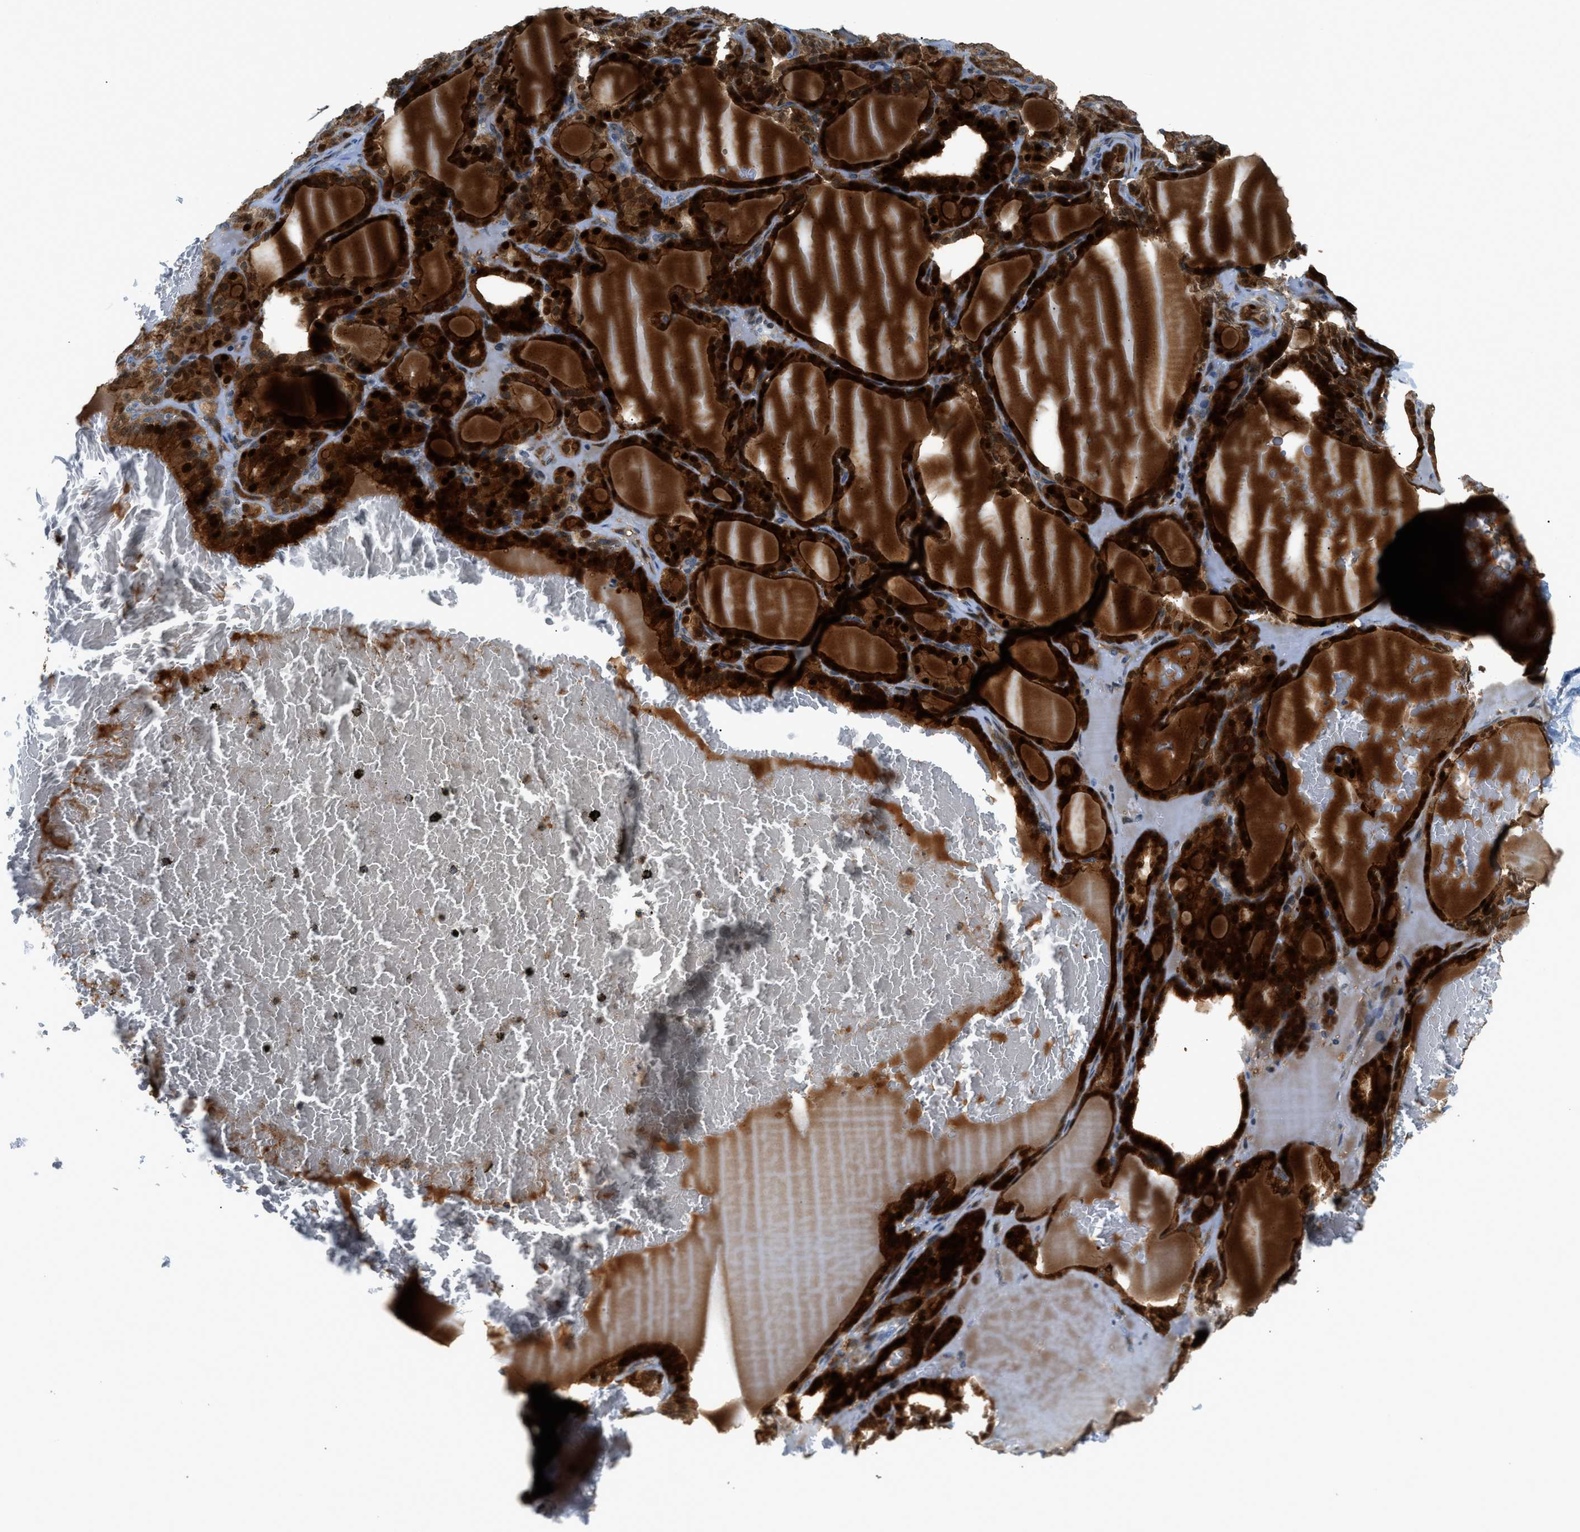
{"staining": {"intensity": "strong", "quantity": ">75%", "location": "cytoplasmic/membranous,nuclear"}, "tissue": "thyroid gland", "cell_type": "Glandular cells", "image_type": "normal", "snomed": [{"axis": "morphology", "description": "Normal tissue, NOS"}, {"axis": "topography", "description": "Thyroid gland"}], "caption": "IHC micrograph of unremarkable thyroid gland: thyroid gland stained using immunohistochemistry (IHC) demonstrates high levels of strong protein expression localized specifically in the cytoplasmic/membranous,nuclear of glandular cells, appearing as a cytoplasmic/membranous,nuclear brown color.", "gene": "TRAK2", "patient": {"sex": "female", "age": 28}}